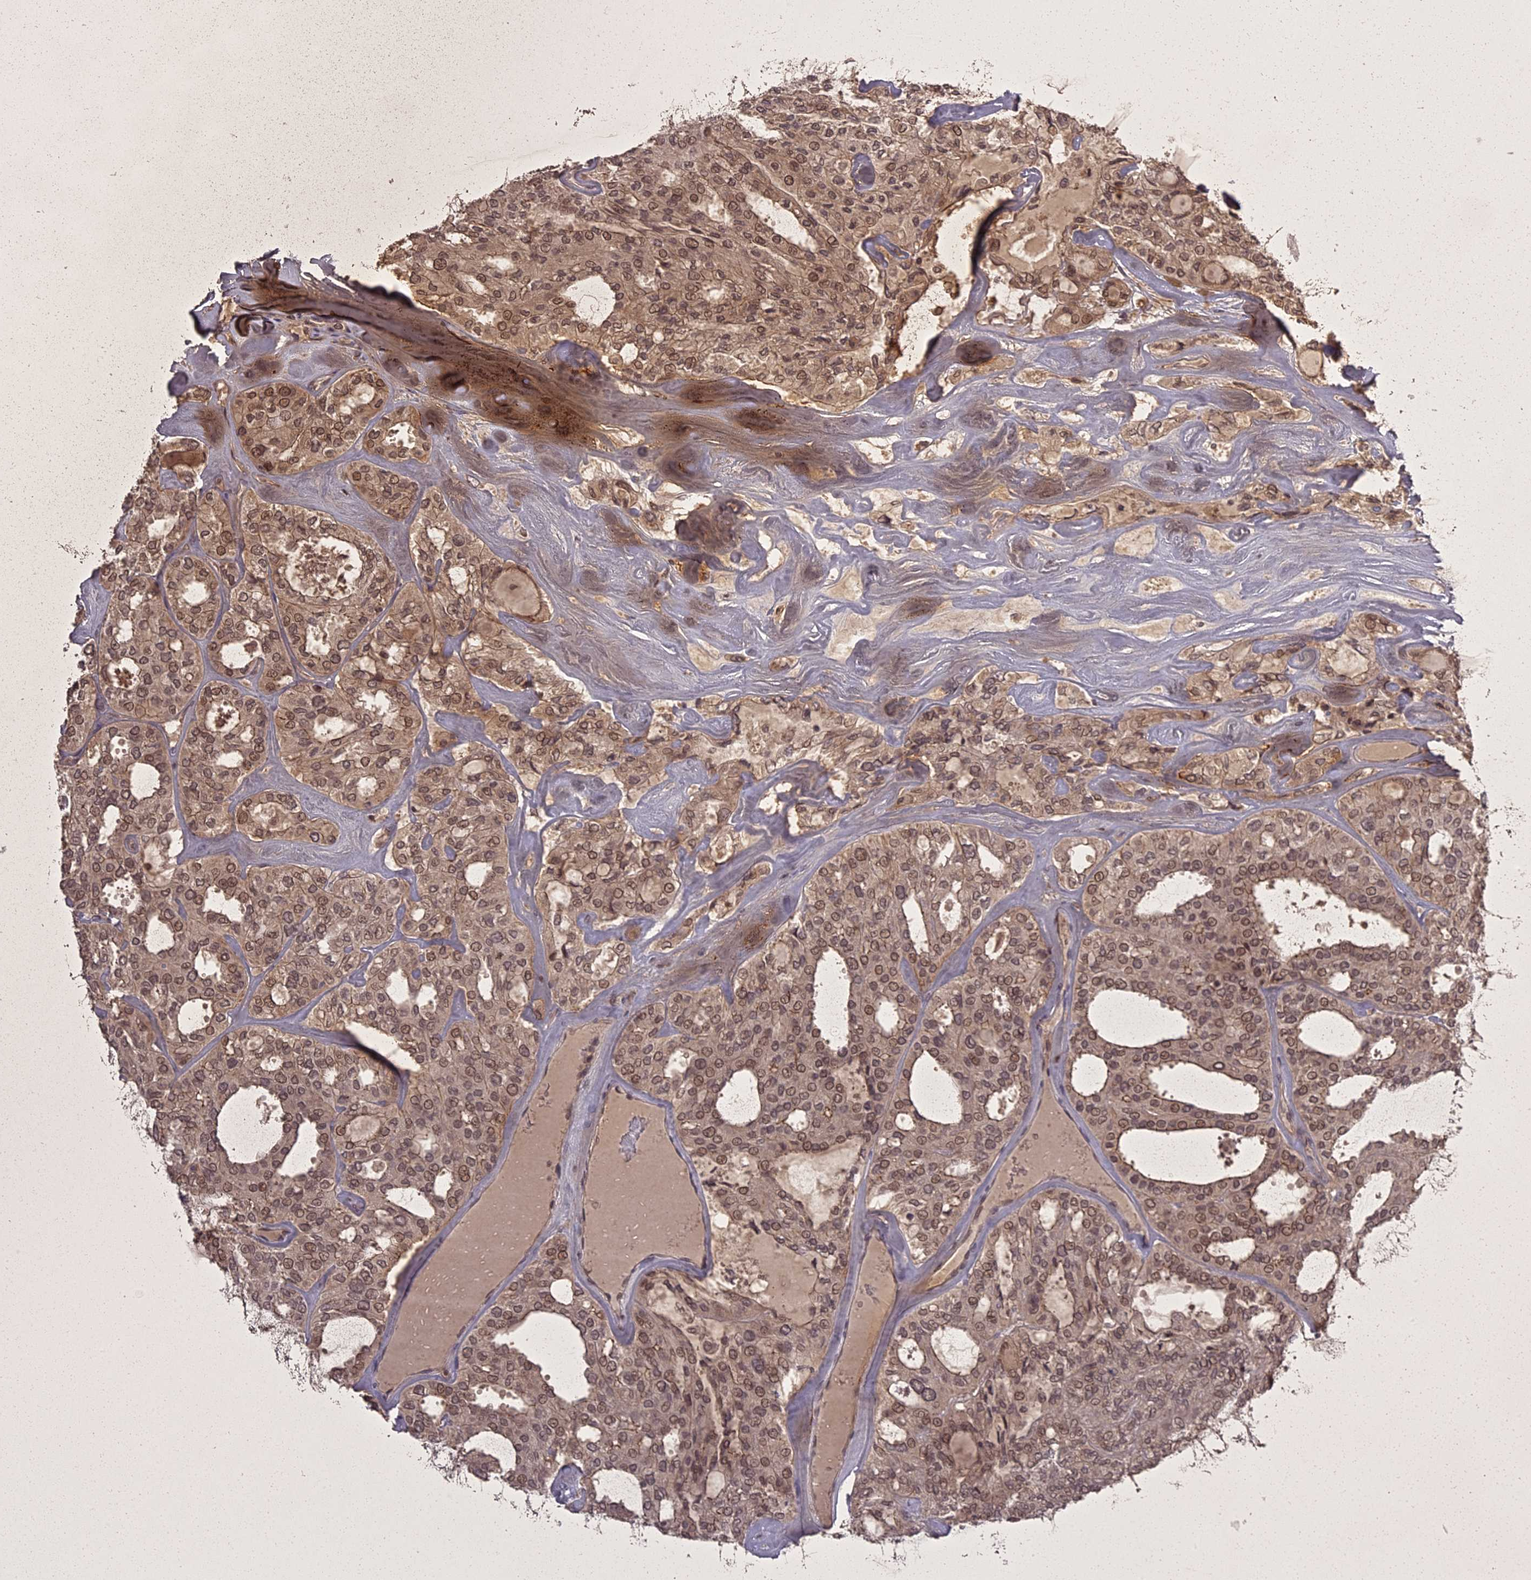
{"staining": {"intensity": "moderate", "quantity": ">75%", "location": "cytoplasmic/membranous,nuclear"}, "tissue": "thyroid cancer", "cell_type": "Tumor cells", "image_type": "cancer", "snomed": [{"axis": "morphology", "description": "Follicular adenoma carcinoma, NOS"}, {"axis": "topography", "description": "Thyroid gland"}], "caption": "The immunohistochemical stain highlights moderate cytoplasmic/membranous and nuclear expression in tumor cells of follicular adenoma carcinoma (thyroid) tissue. The protein of interest is stained brown, and the nuclei are stained in blue (DAB IHC with brightfield microscopy, high magnification).", "gene": "ING5", "patient": {"sex": "male", "age": 75}}